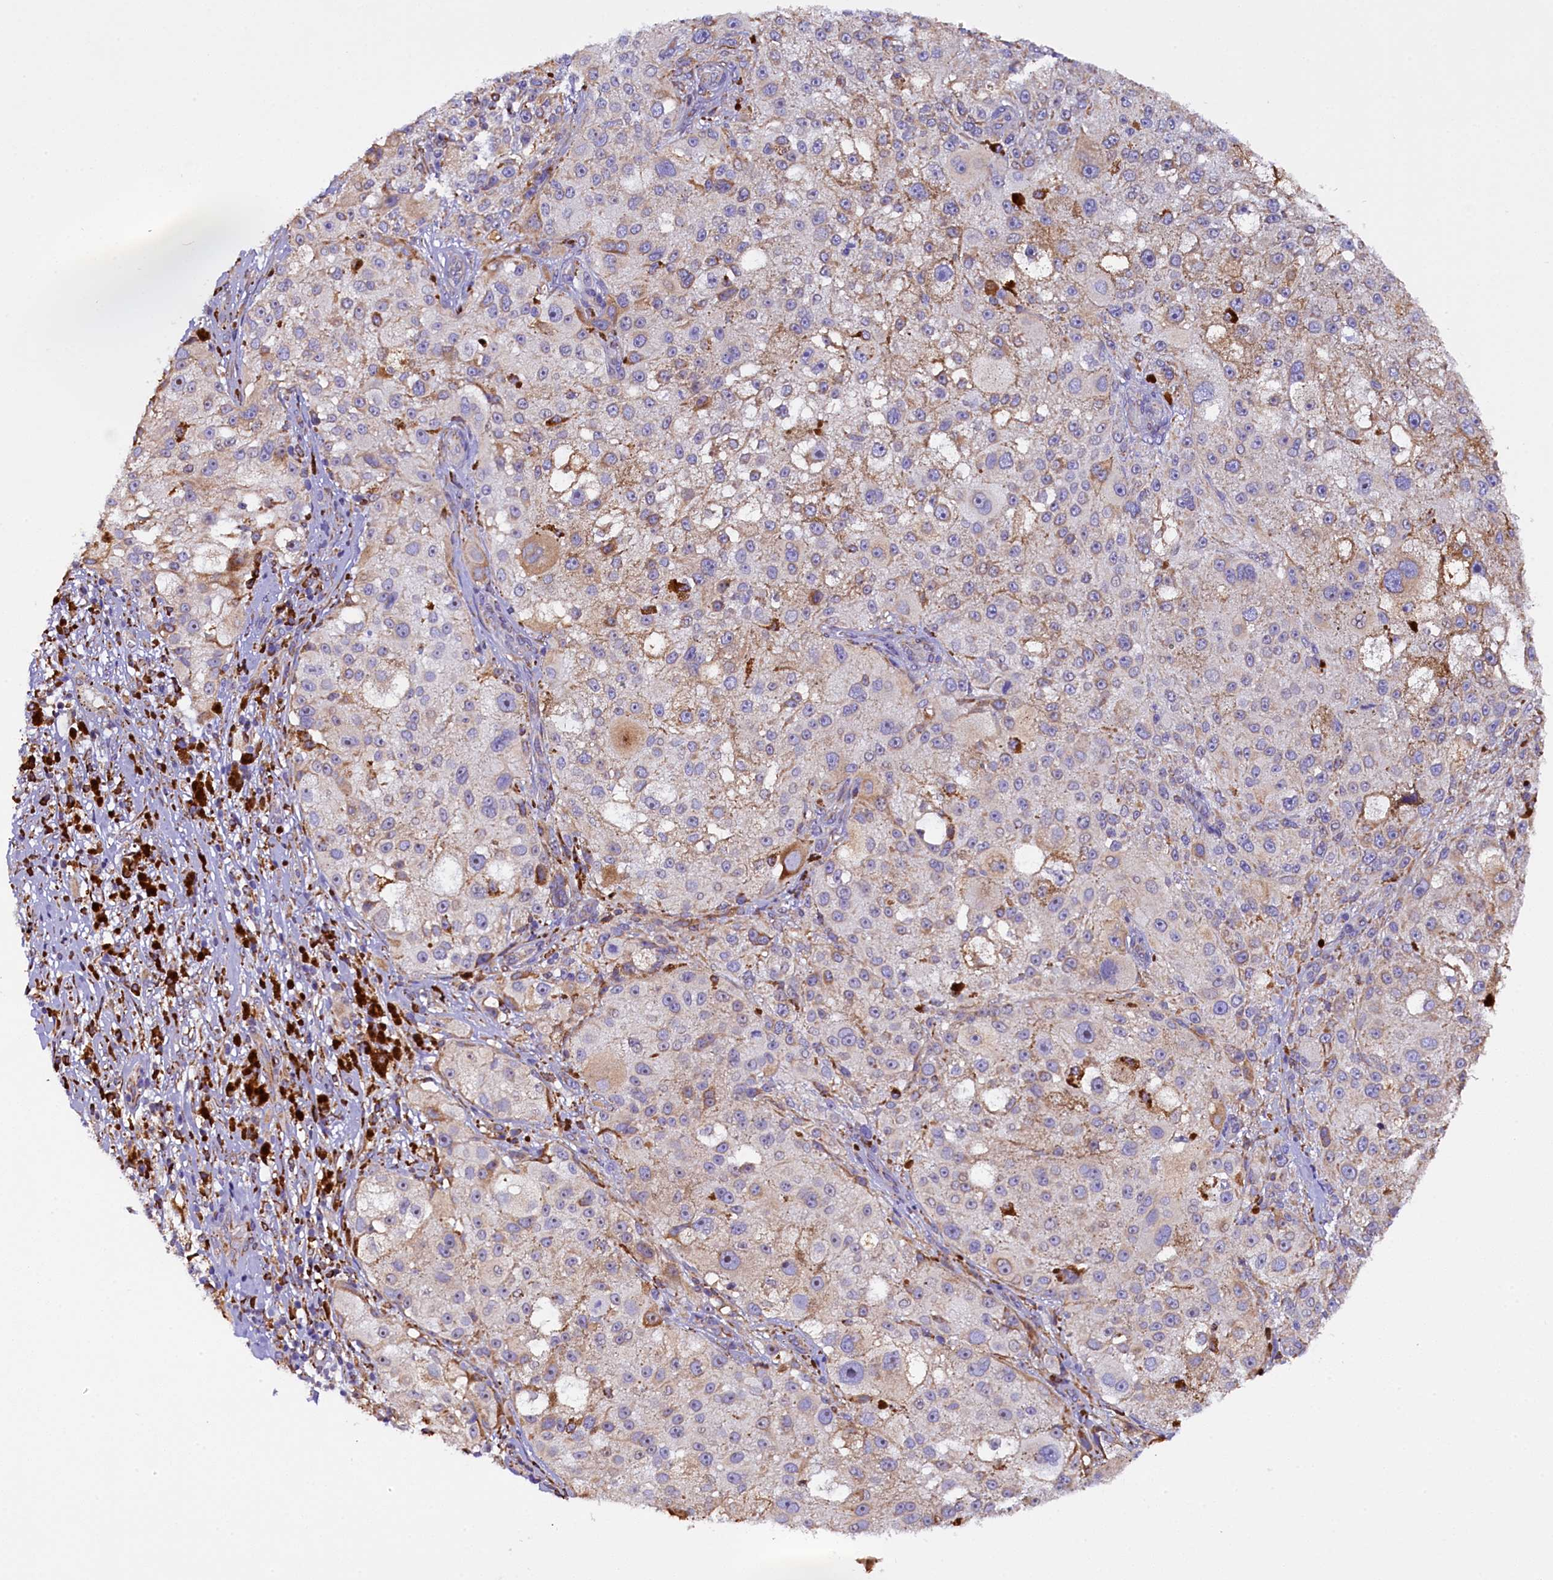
{"staining": {"intensity": "weak", "quantity": "<25%", "location": "cytoplasmic/membranous"}, "tissue": "melanoma", "cell_type": "Tumor cells", "image_type": "cancer", "snomed": [{"axis": "morphology", "description": "Necrosis, NOS"}, {"axis": "morphology", "description": "Malignant melanoma, NOS"}, {"axis": "topography", "description": "Skin"}], "caption": "The immunohistochemistry (IHC) photomicrograph has no significant staining in tumor cells of melanoma tissue.", "gene": "CAPS2", "patient": {"sex": "female", "age": 87}}